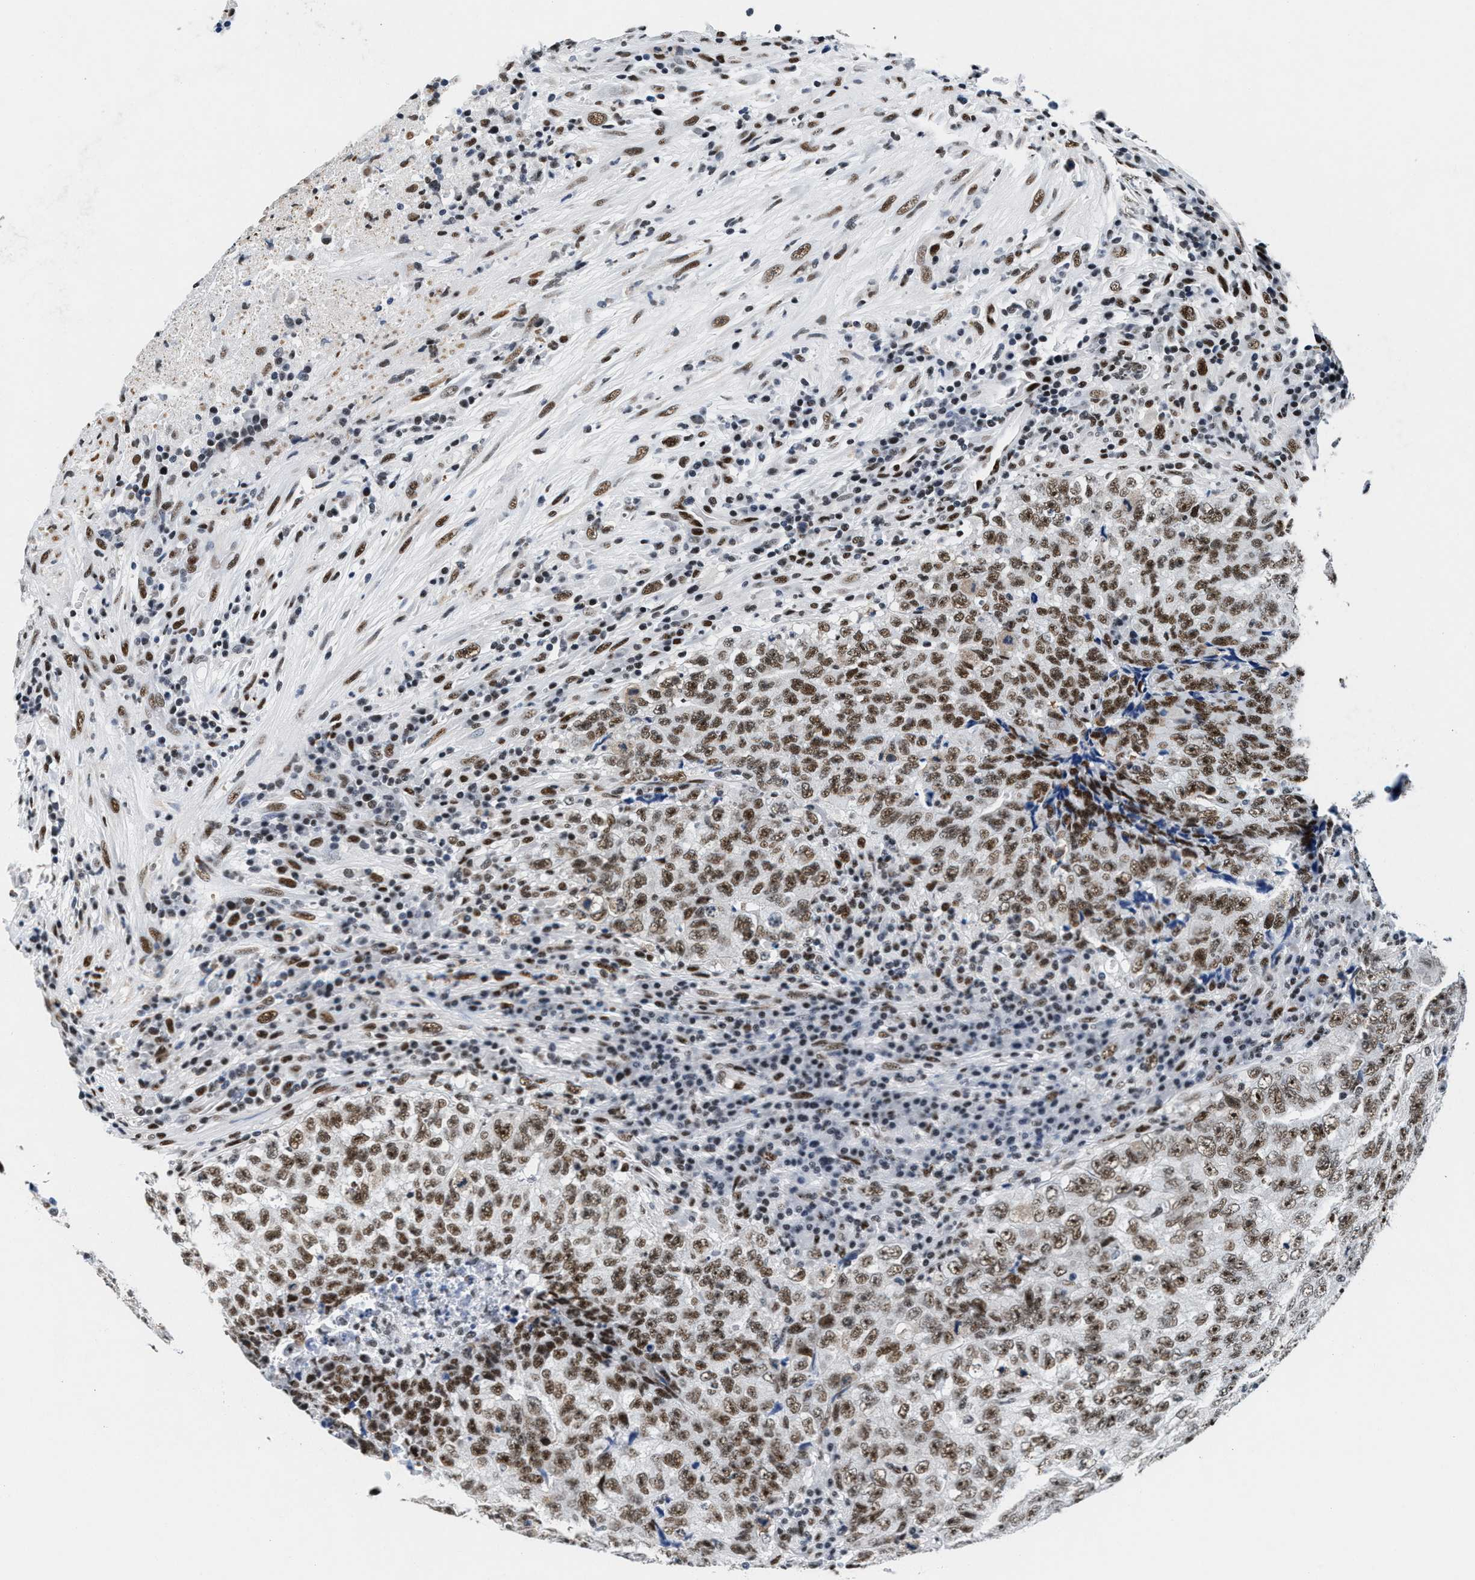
{"staining": {"intensity": "moderate", "quantity": ">75%", "location": "nuclear"}, "tissue": "testis cancer", "cell_type": "Tumor cells", "image_type": "cancer", "snomed": [{"axis": "morphology", "description": "Necrosis, NOS"}, {"axis": "morphology", "description": "Carcinoma, Embryonal, NOS"}, {"axis": "topography", "description": "Testis"}], "caption": "Moderate nuclear positivity for a protein is present in approximately >75% of tumor cells of testis embryonal carcinoma using immunohistochemistry.", "gene": "RAD50", "patient": {"sex": "male", "age": 19}}